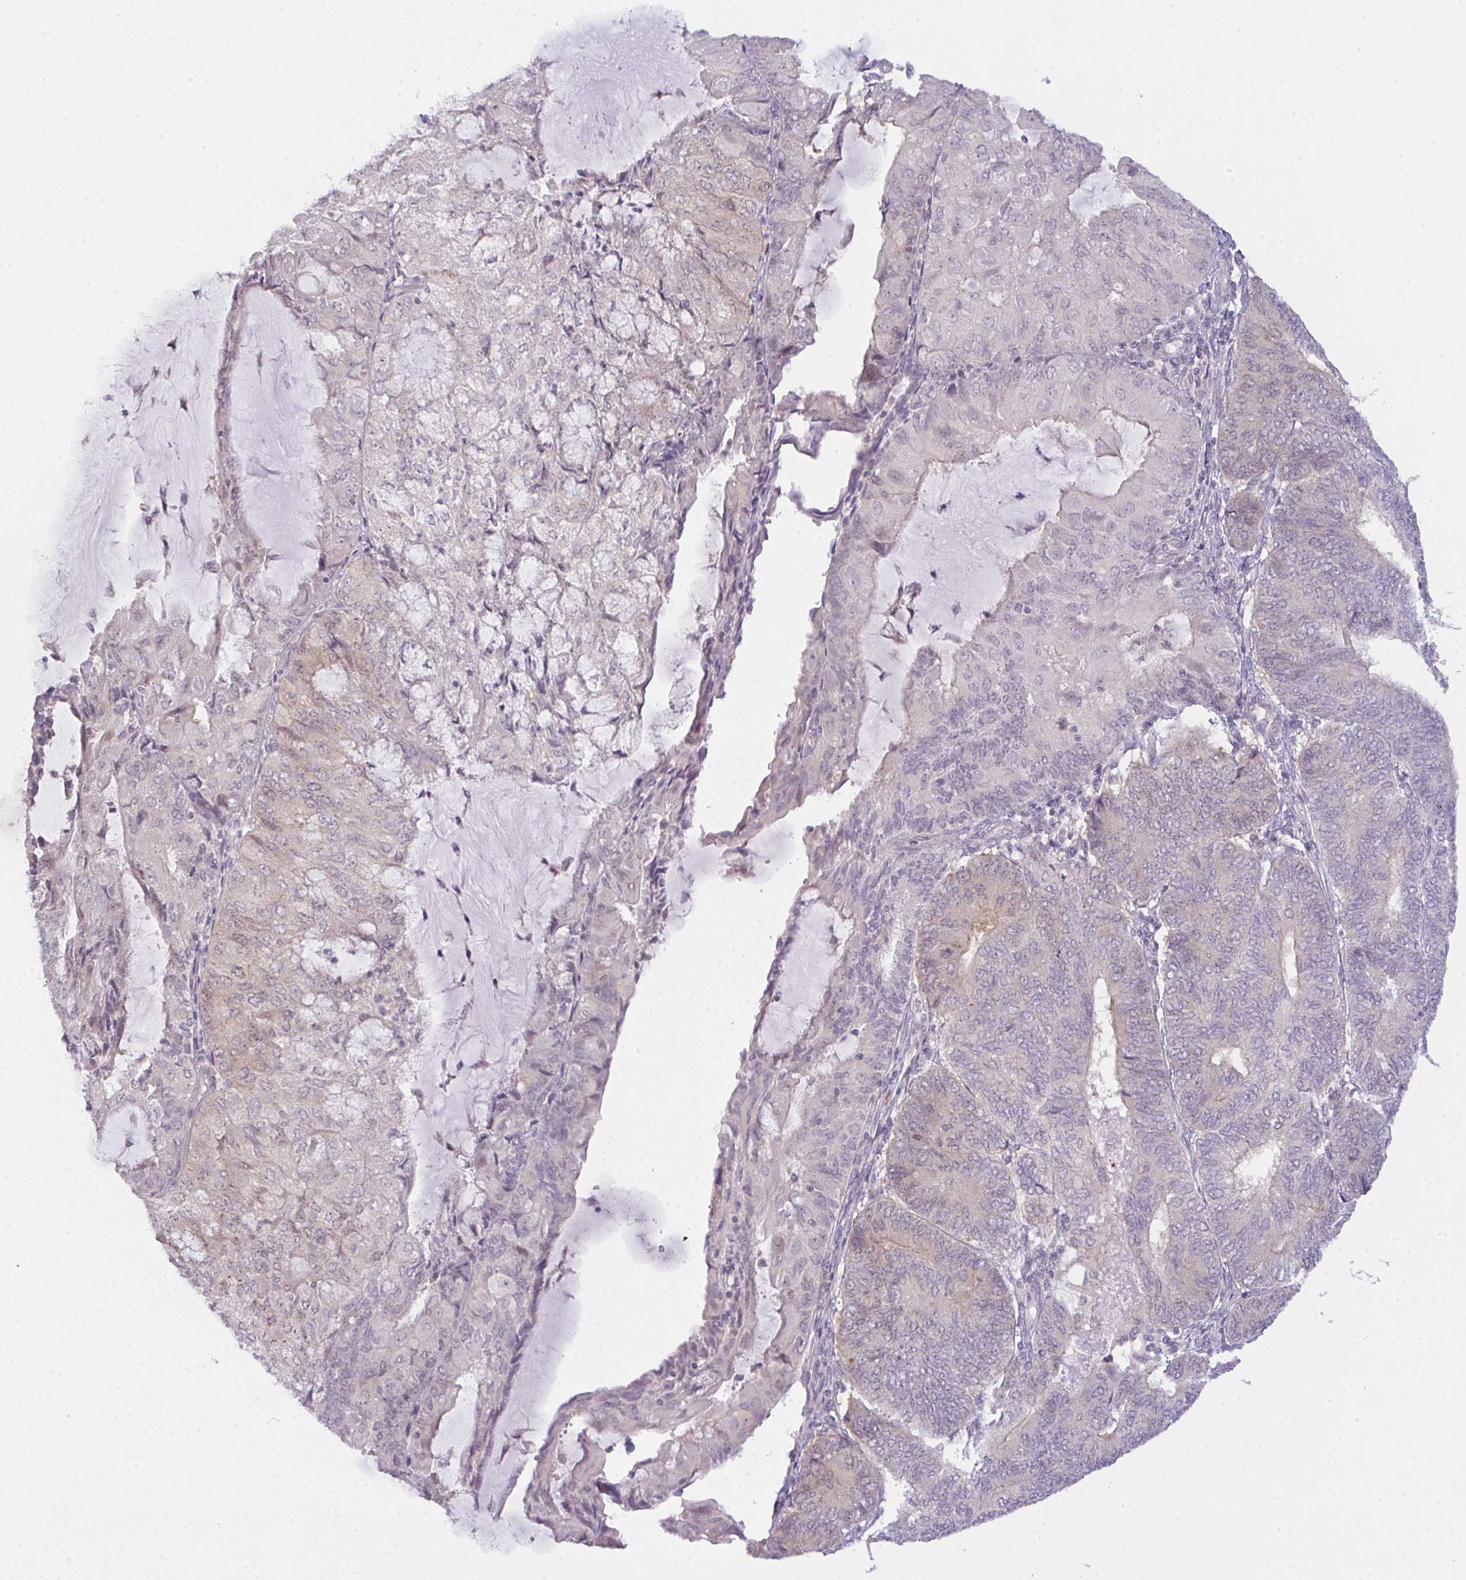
{"staining": {"intensity": "negative", "quantity": "none", "location": "none"}, "tissue": "endometrial cancer", "cell_type": "Tumor cells", "image_type": "cancer", "snomed": [{"axis": "morphology", "description": "Adenocarcinoma, NOS"}, {"axis": "topography", "description": "Endometrium"}], "caption": "Tumor cells show no significant expression in endometrial adenocarcinoma.", "gene": "CSE1L", "patient": {"sex": "female", "age": 81}}